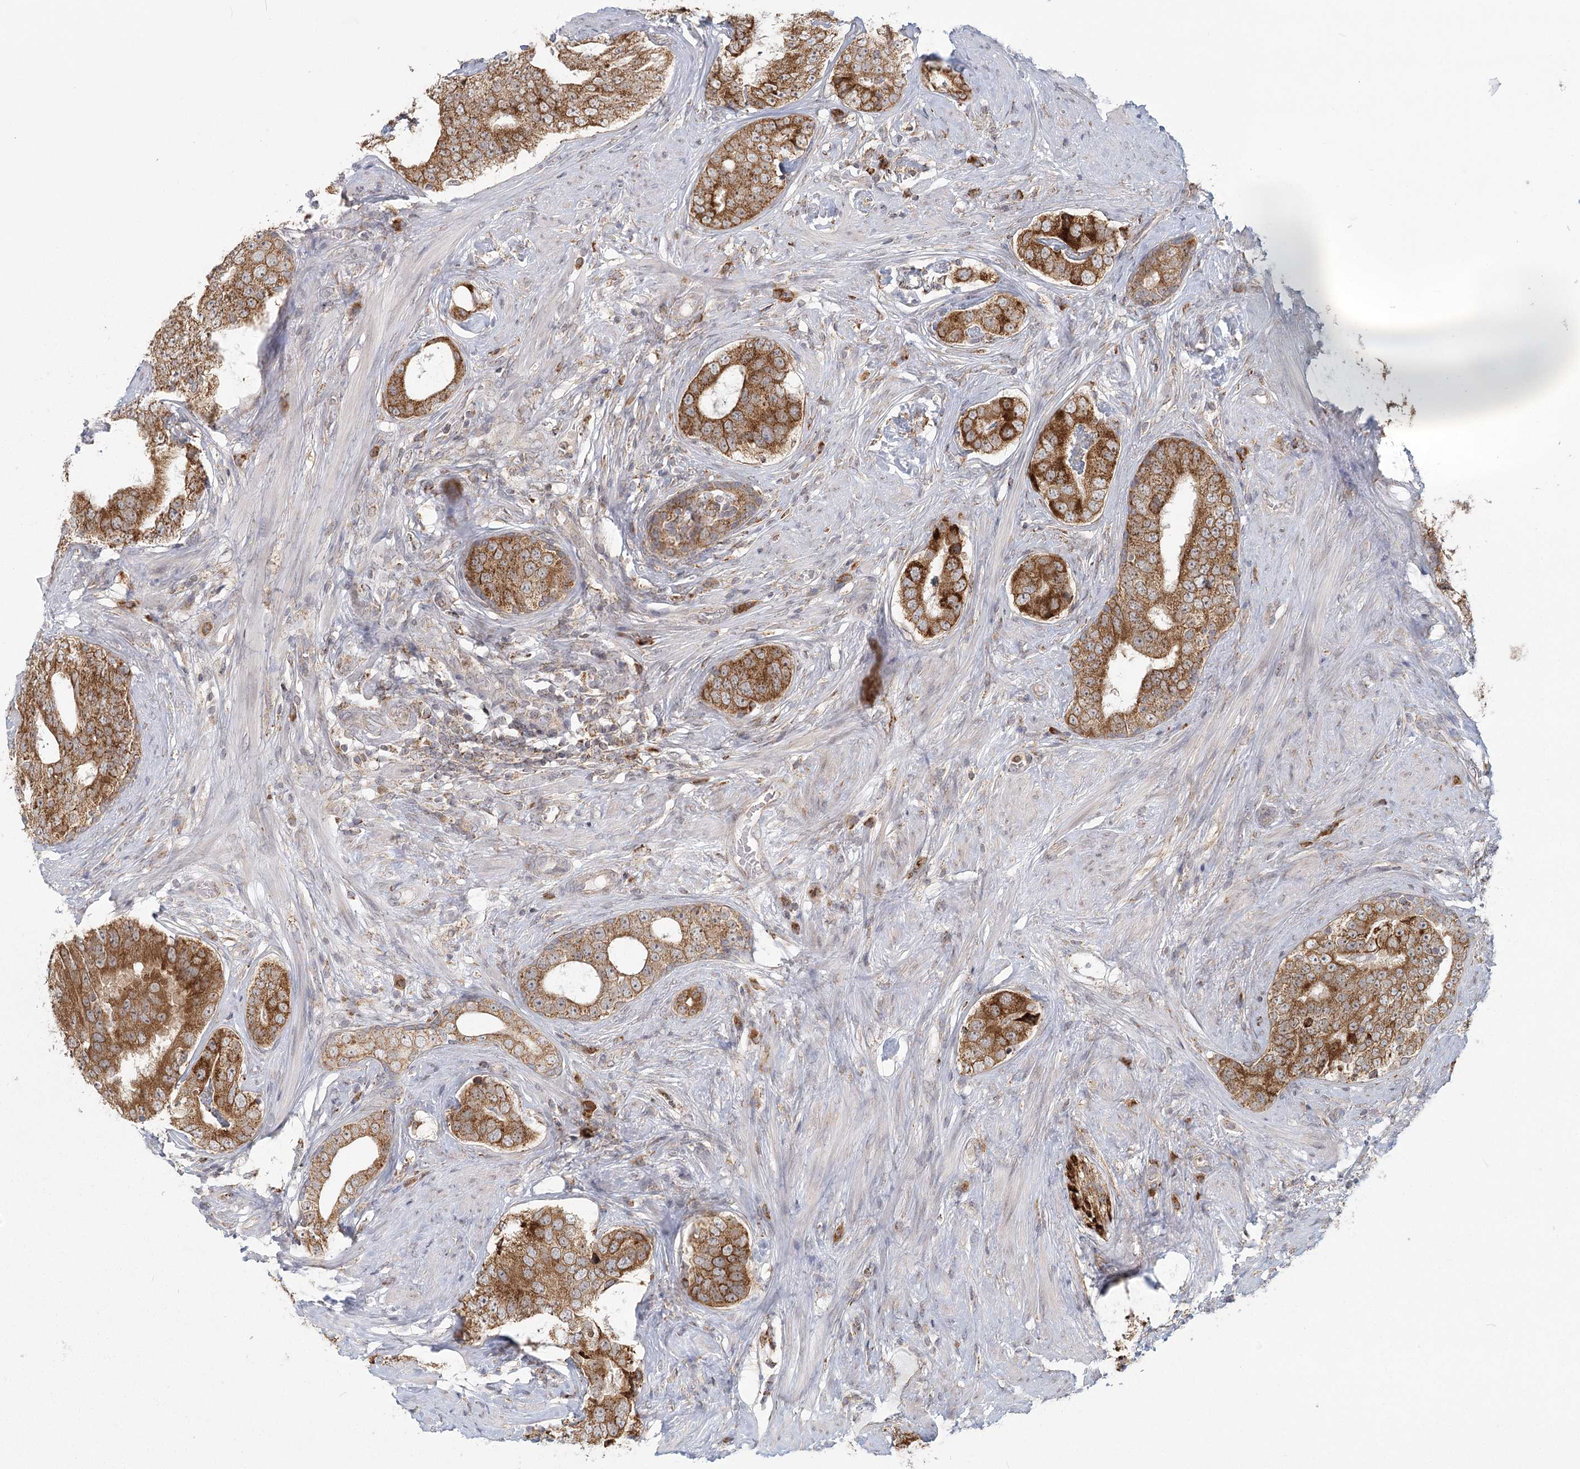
{"staining": {"intensity": "moderate", "quantity": ">75%", "location": "cytoplasmic/membranous"}, "tissue": "prostate cancer", "cell_type": "Tumor cells", "image_type": "cancer", "snomed": [{"axis": "morphology", "description": "Adenocarcinoma, High grade"}, {"axis": "topography", "description": "Prostate"}], "caption": "A photomicrograph of prostate adenocarcinoma (high-grade) stained for a protein exhibits moderate cytoplasmic/membranous brown staining in tumor cells.", "gene": "LACTB", "patient": {"sex": "male", "age": 56}}